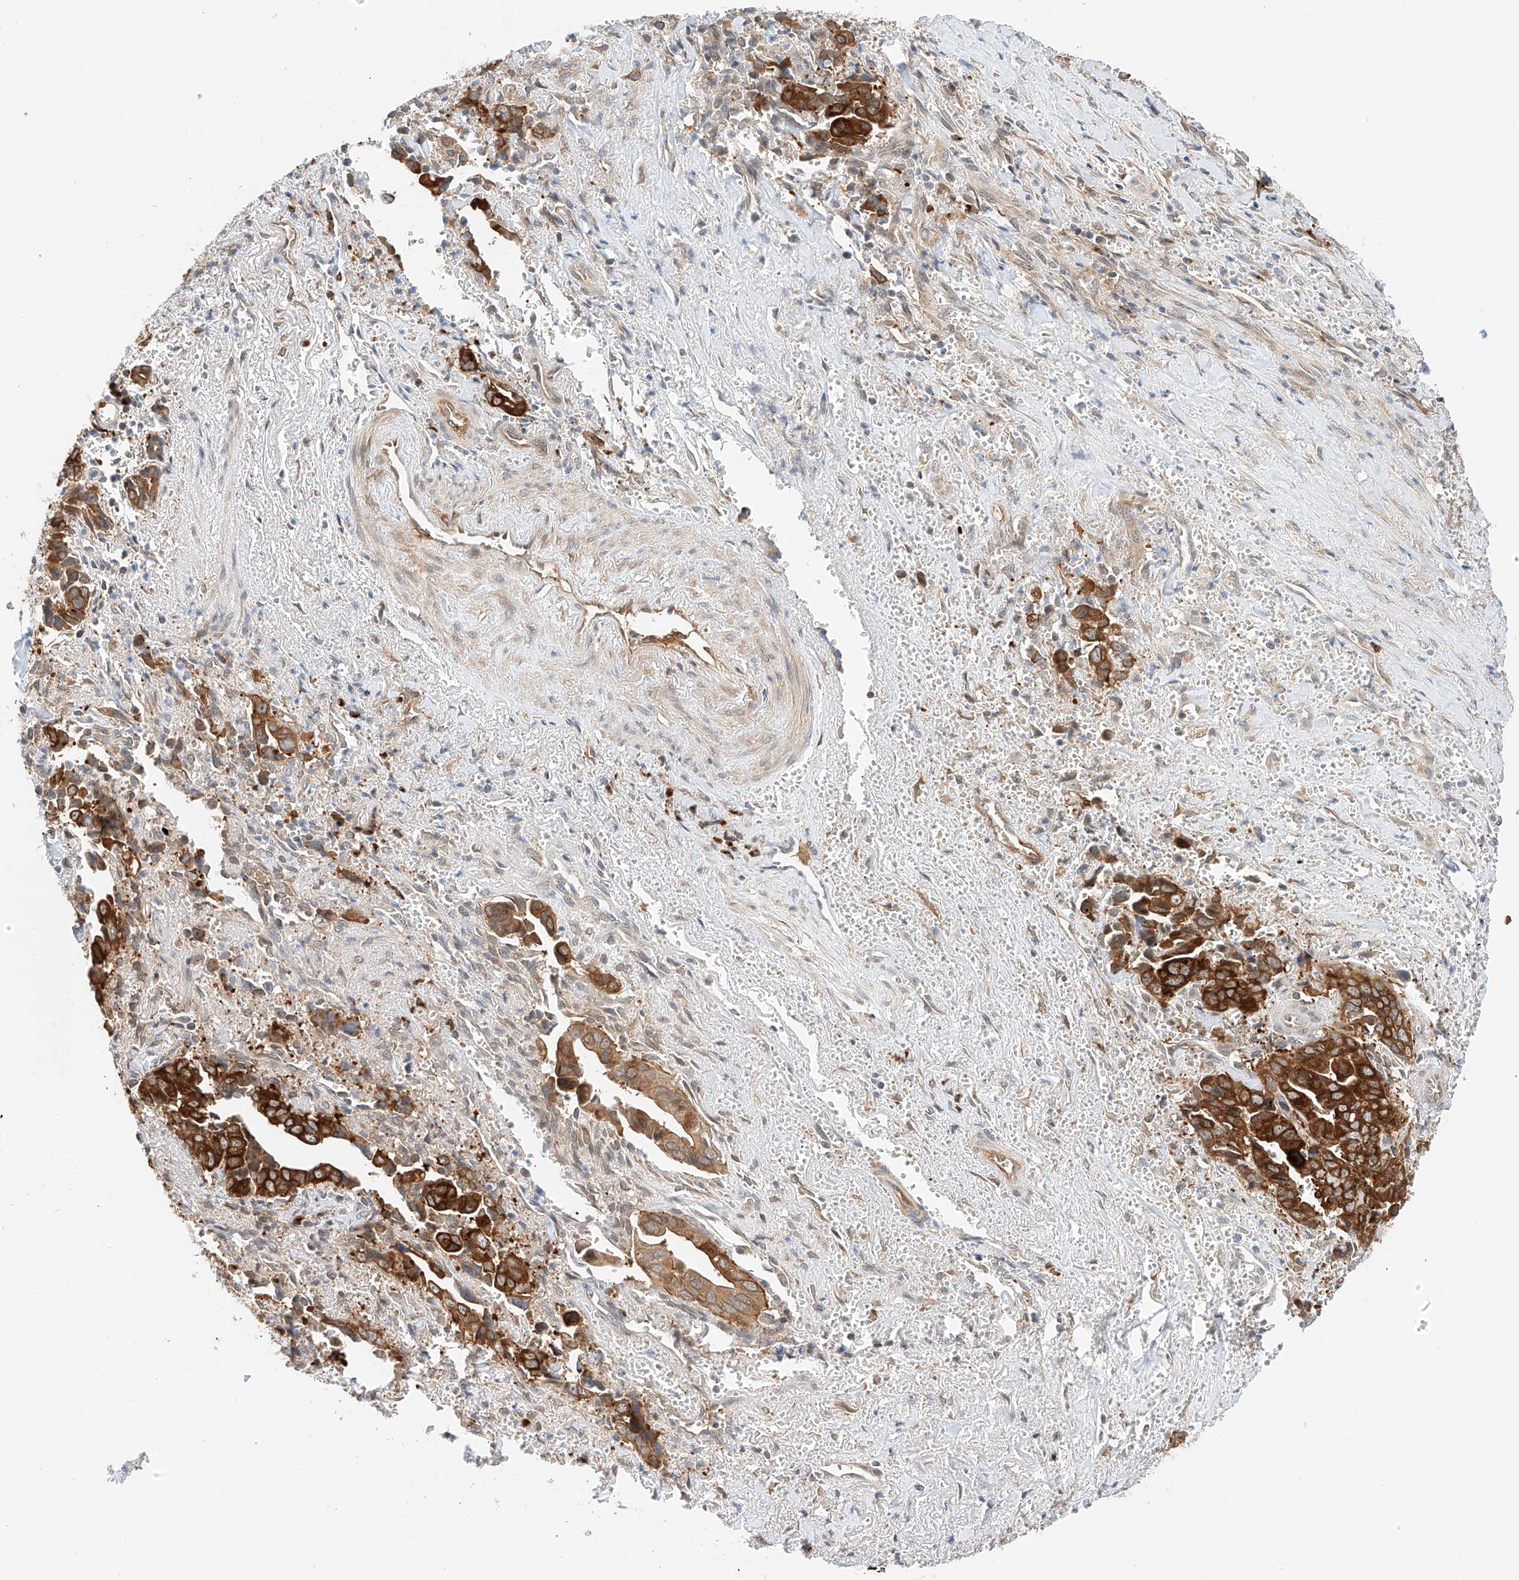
{"staining": {"intensity": "strong", "quantity": ">75%", "location": "cytoplasmic/membranous"}, "tissue": "liver cancer", "cell_type": "Tumor cells", "image_type": "cancer", "snomed": [{"axis": "morphology", "description": "Cholangiocarcinoma"}, {"axis": "topography", "description": "Liver"}], "caption": "A micrograph showing strong cytoplasmic/membranous positivity in approximately >75% of tumor cells in liver cancer (cholangiocarcinoma), as visualized by brown immunohistochemical staining.", "gene": "CARMIL1", "patient": {"sex": "female", "age": 79}}